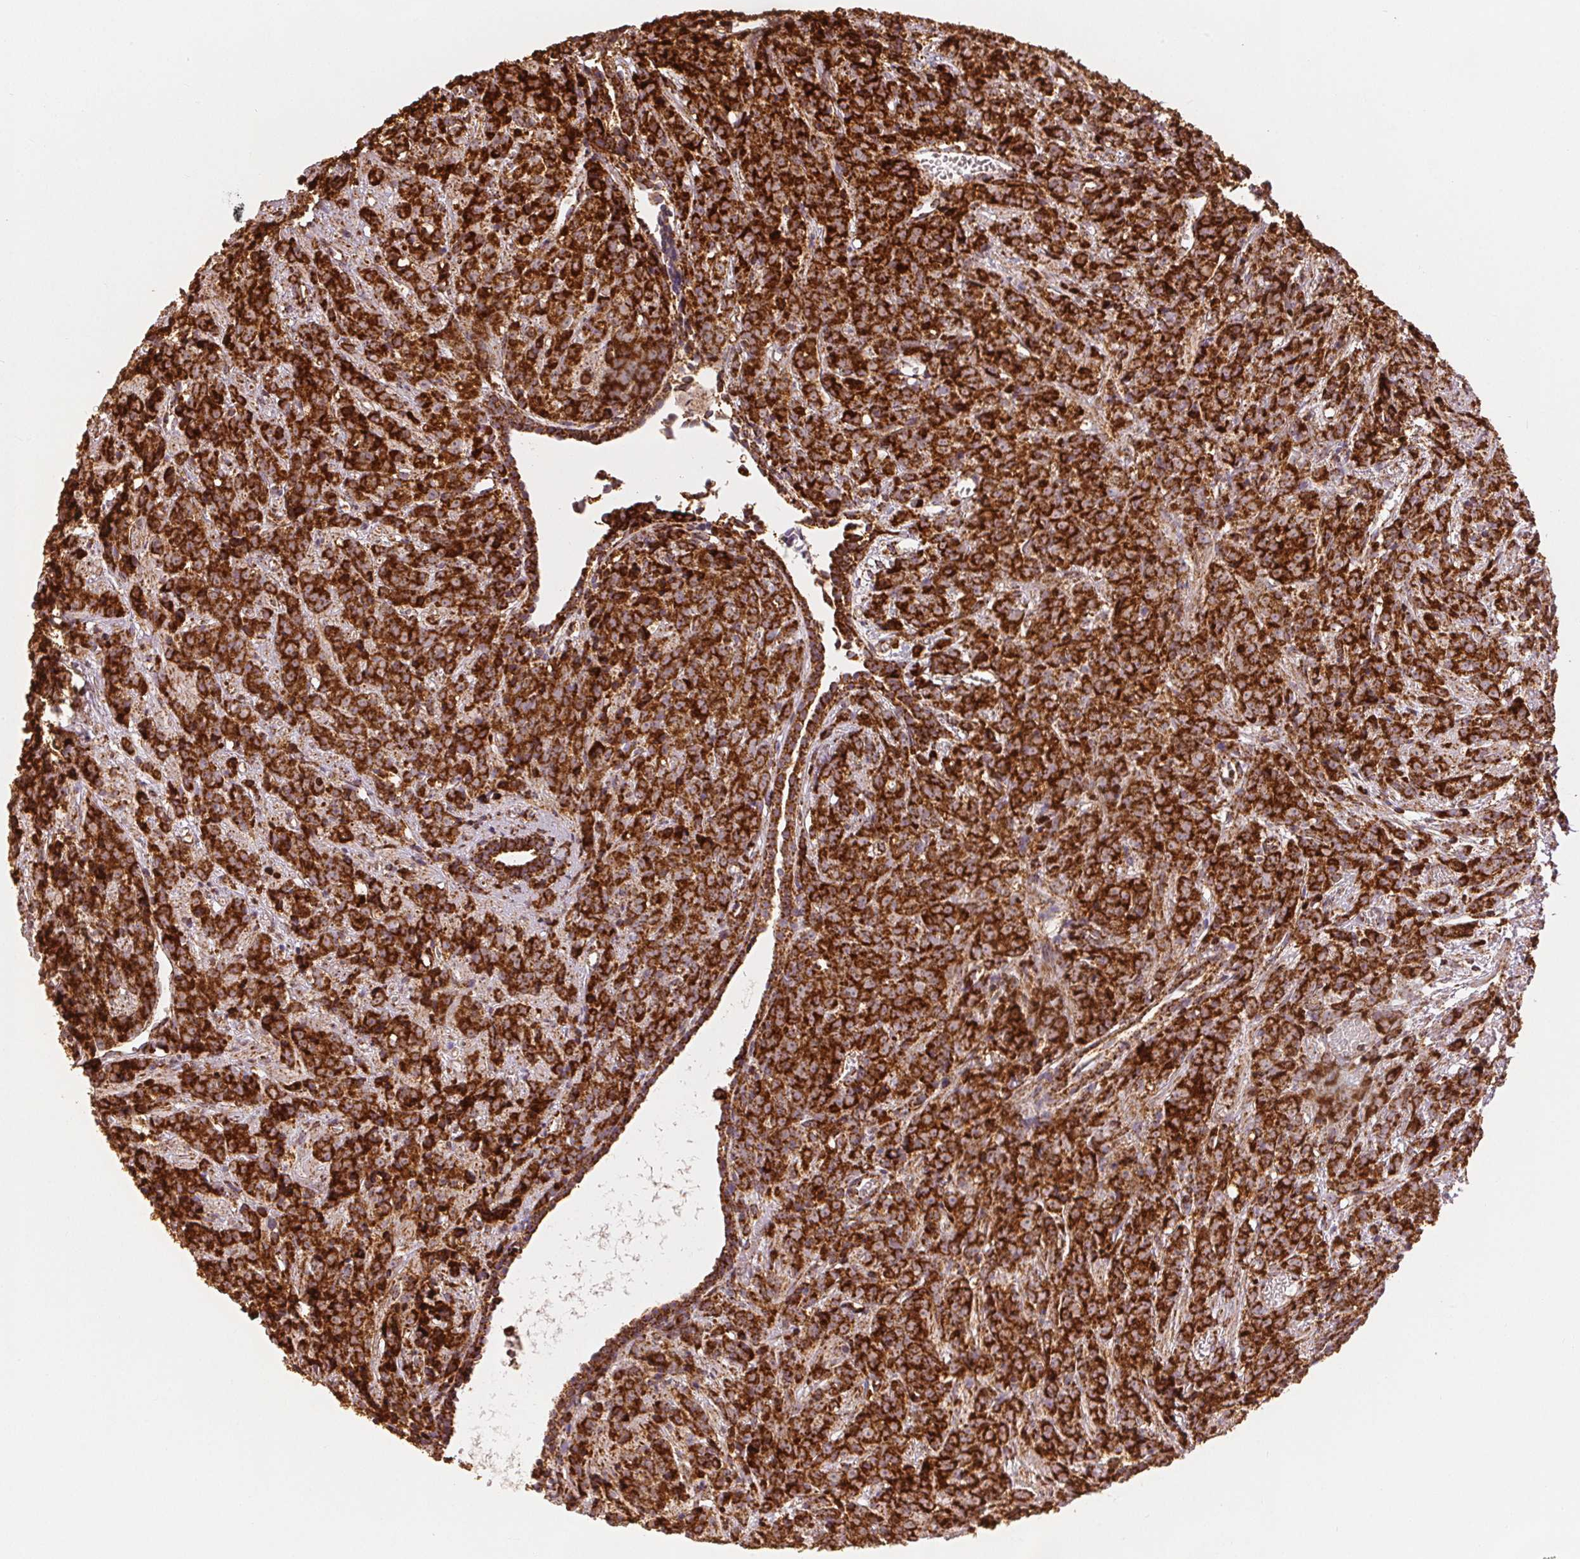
{"staining": {"intensity": "strong", "quantity": ">75%", "location": "cytoplasmic/membranous"}, "tissue": "prostate cancer", "cell_type": "Tumor cells", "image_type": "cancer", "snomed": [{"axis": "morphology", "description": "Adenocarcinoma, High grade"}, {"axis": "topography", "description": "Prostate"}], "caption": "Immunohistochemical staining of human adenocarcinoma (high-grade) (prostate) reveals high levels of strong cytoplasmic/membranous protein expression in approximately >75% of tumor cells. The staining is performed using DAB brown chromogen to label protein expression. The nuclei are counter-stained blue using hematoxylin.", "gene": "SDHB", "patient": {"sex": "male", "age": 81}}